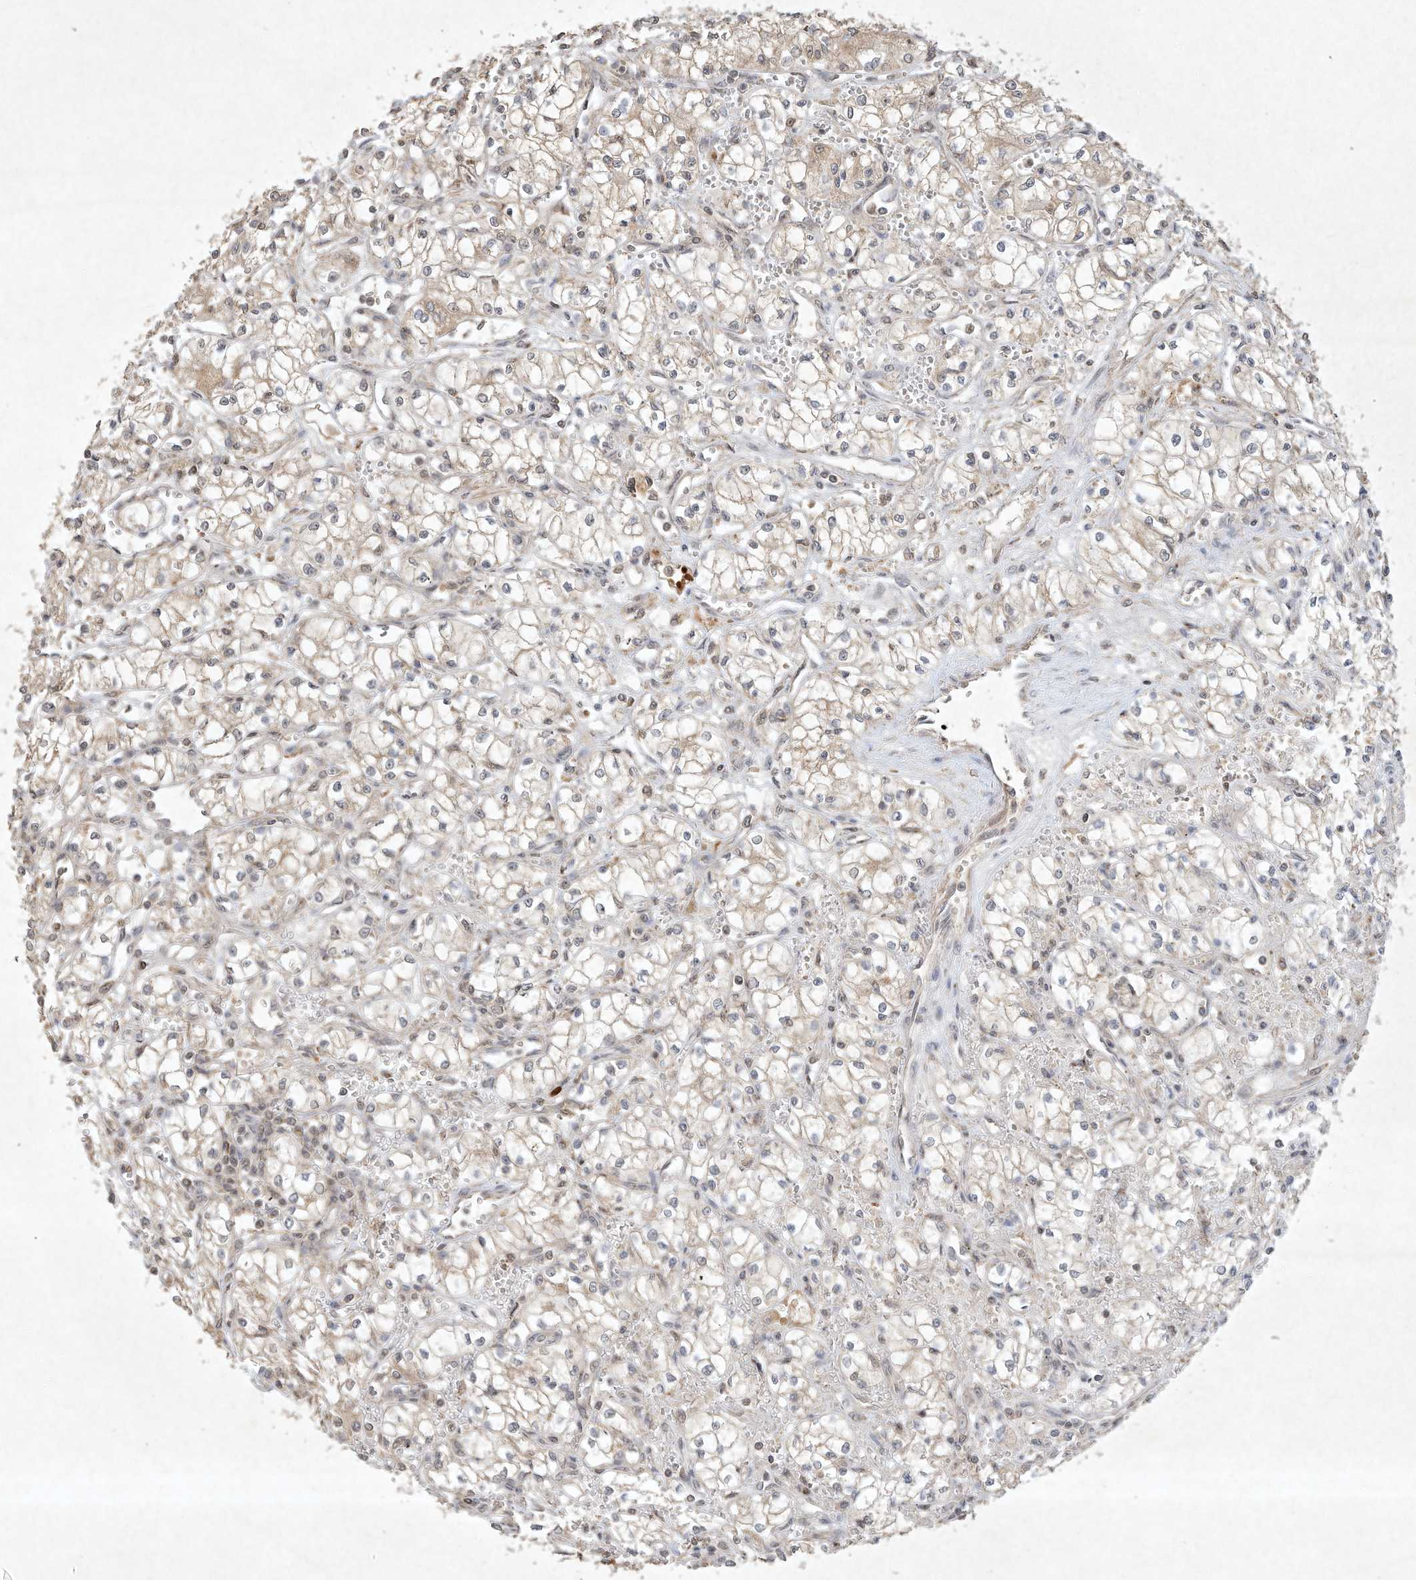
{"staining": {"intensity": "weak", "quantity": "25%-75%", "location": "cytoplasmic/membranous"}, "tissue": "renal cancer", "cell_type": "Tumor cells", "image_type": "cancer", "snomed": [{"axis": "morphology", "description": "Normal tissue, NOS"}, {"axis": "morphology", "description": "Adenocarcinoma, NOS"}, {"axis": "topography", "description": "Kidney"}], "caption": "Renal cancer stained for a protein (brown) exhibits weak cytoplasmic/membranous positive positivity in about 25%-75% of tumor cells.", "gene": "BTRC", "patient": {"sex": "male", "age": 59}}